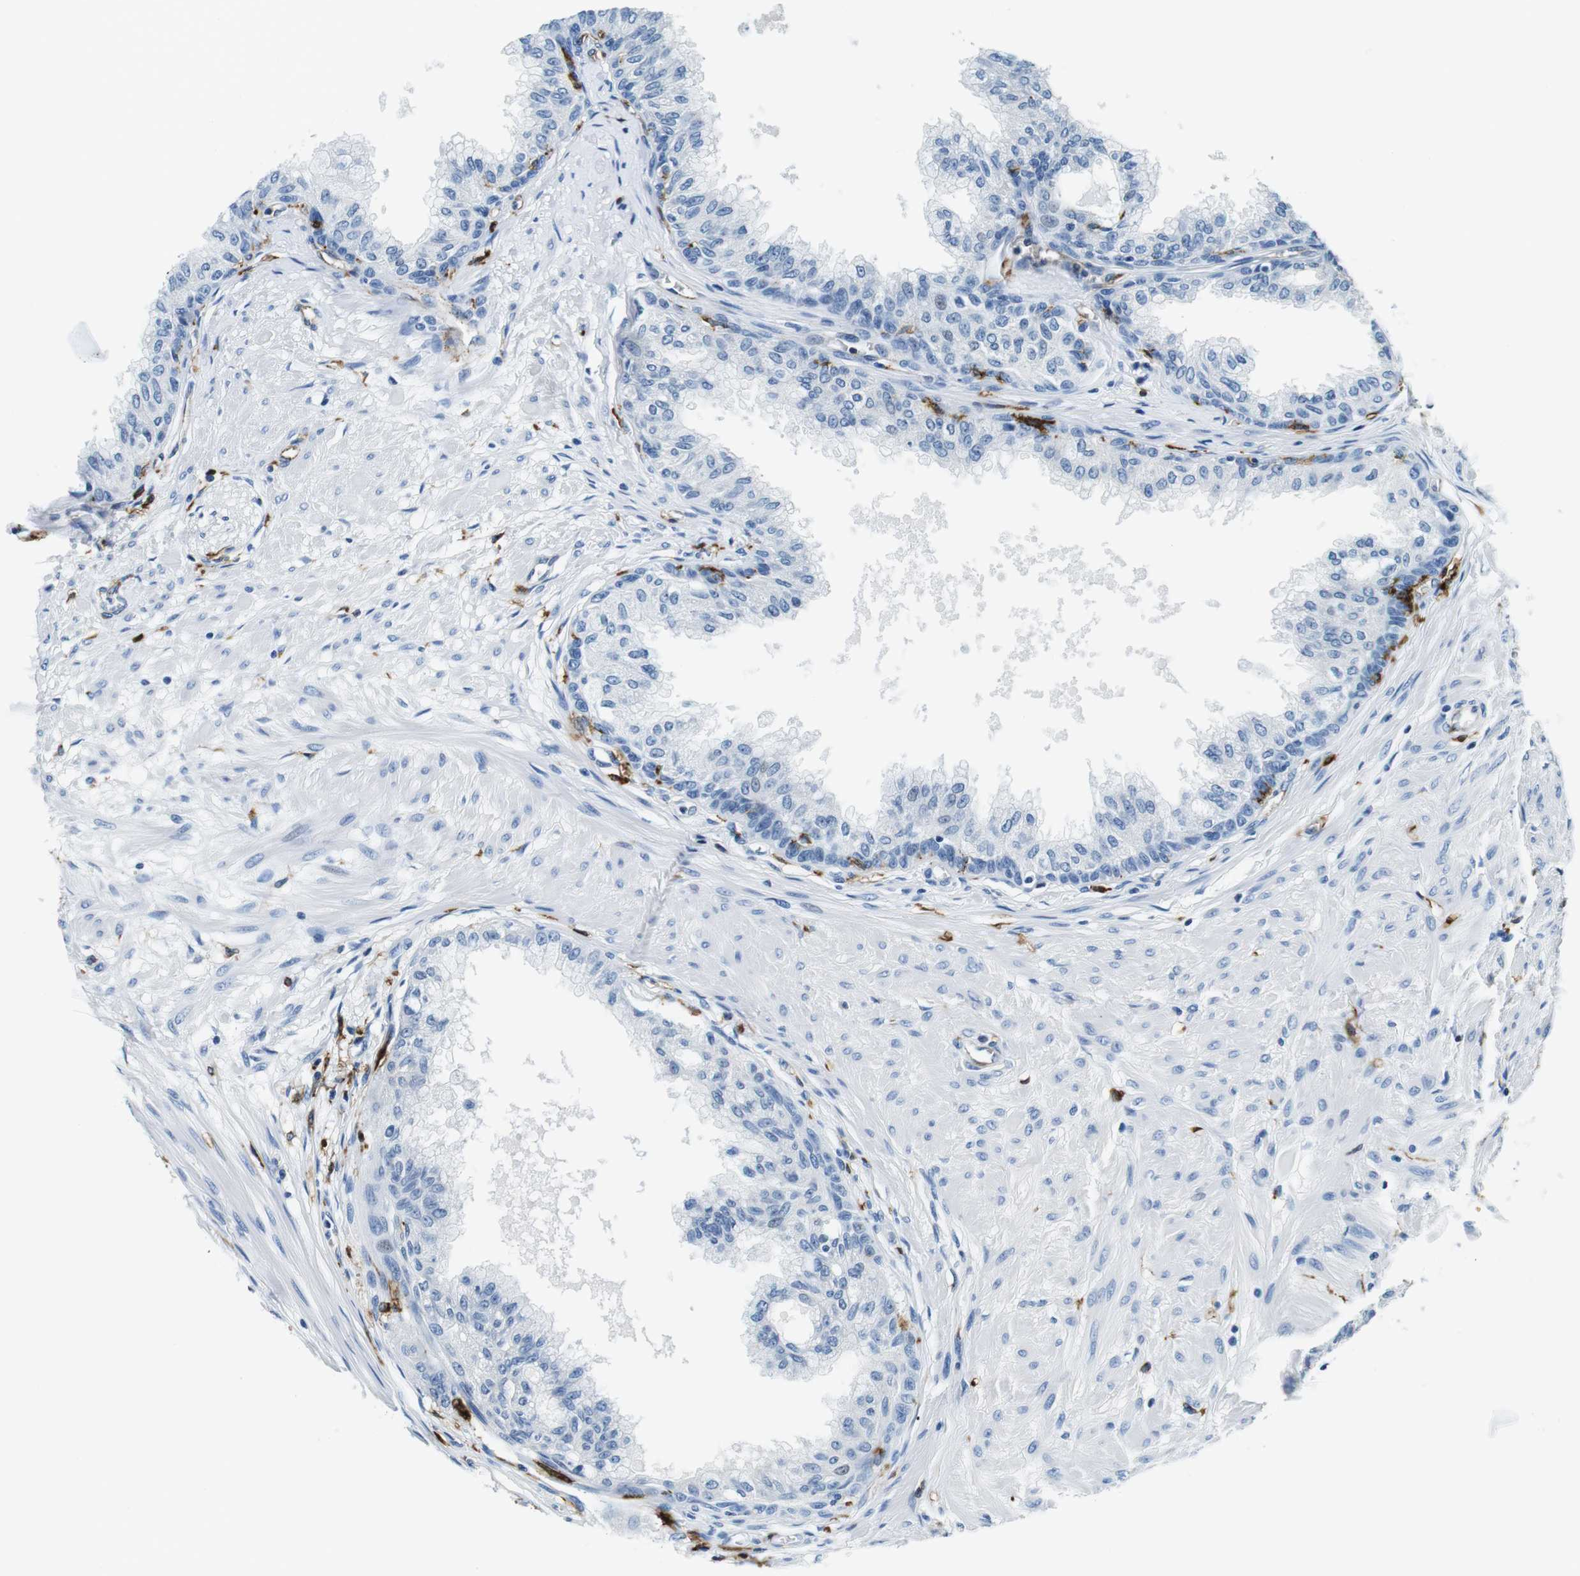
{"staining": {"intensity": "negative", "quantity": "none", "location": "none"}, "tissue": "prostate", "cell_type": "Glandular cells", "image_type": "normal", "snomed": [{"axis": "morphology", "description": "Normal tissue, NOS"}, {"axis": "topography", "description": "Prostate"}, {"axis": "topography", "description": "Seminal veicle"}], "caption": "DAB (3,3'-diaminobenzidine) immunohistochemical staining of normal prostate shows no significant staining in glandular cells. (Immunohistochemistry (ihc), brightfield microscopy, high magnification).", "gene": "HLA", "patient": {"sex": "male", "age": 60}}